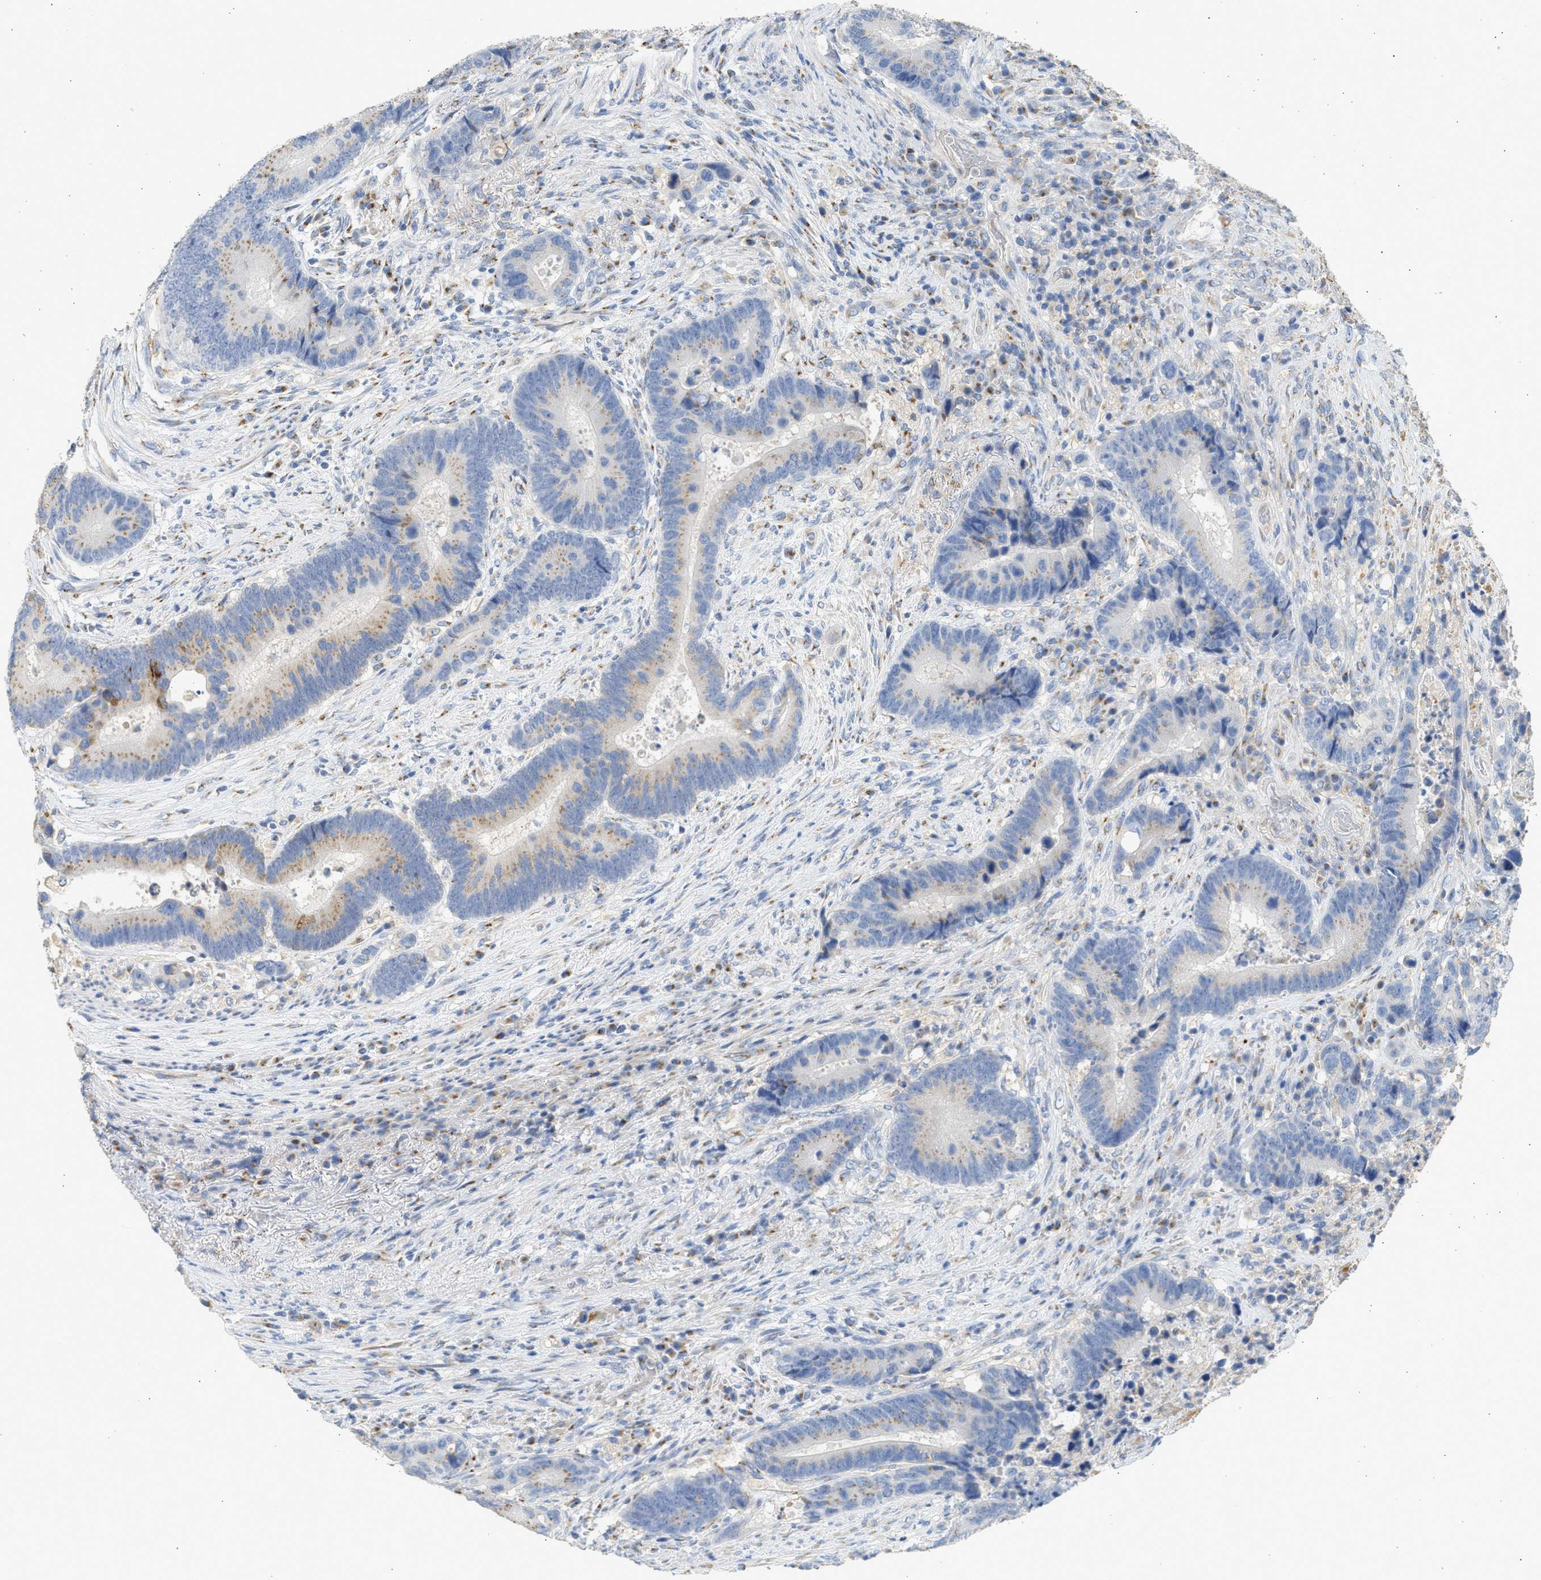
{"staining": {"intensity": "moderate", "quantity": "25%-75%", "location": "cytoplasmic/membranous"}, "tissue": "colorectal cancer", "cell_type": "Tumor cells", "image_type": "cancer", "snomed": [{"axis": "morphology", "description": "Adenocarcinoma, NOS"}, {"axis": "topography", "description": "Rectum"}], "caption": "The micrograph exhibits immunohistochemical staining of colorectal adenocarcinoma. There is moderate cytoplasmic/membranous expression is appreciated in approximately 25%-75% of tumor cells.", "gene": "IPO8", "patient": {"sex": "female", "age": 89}}